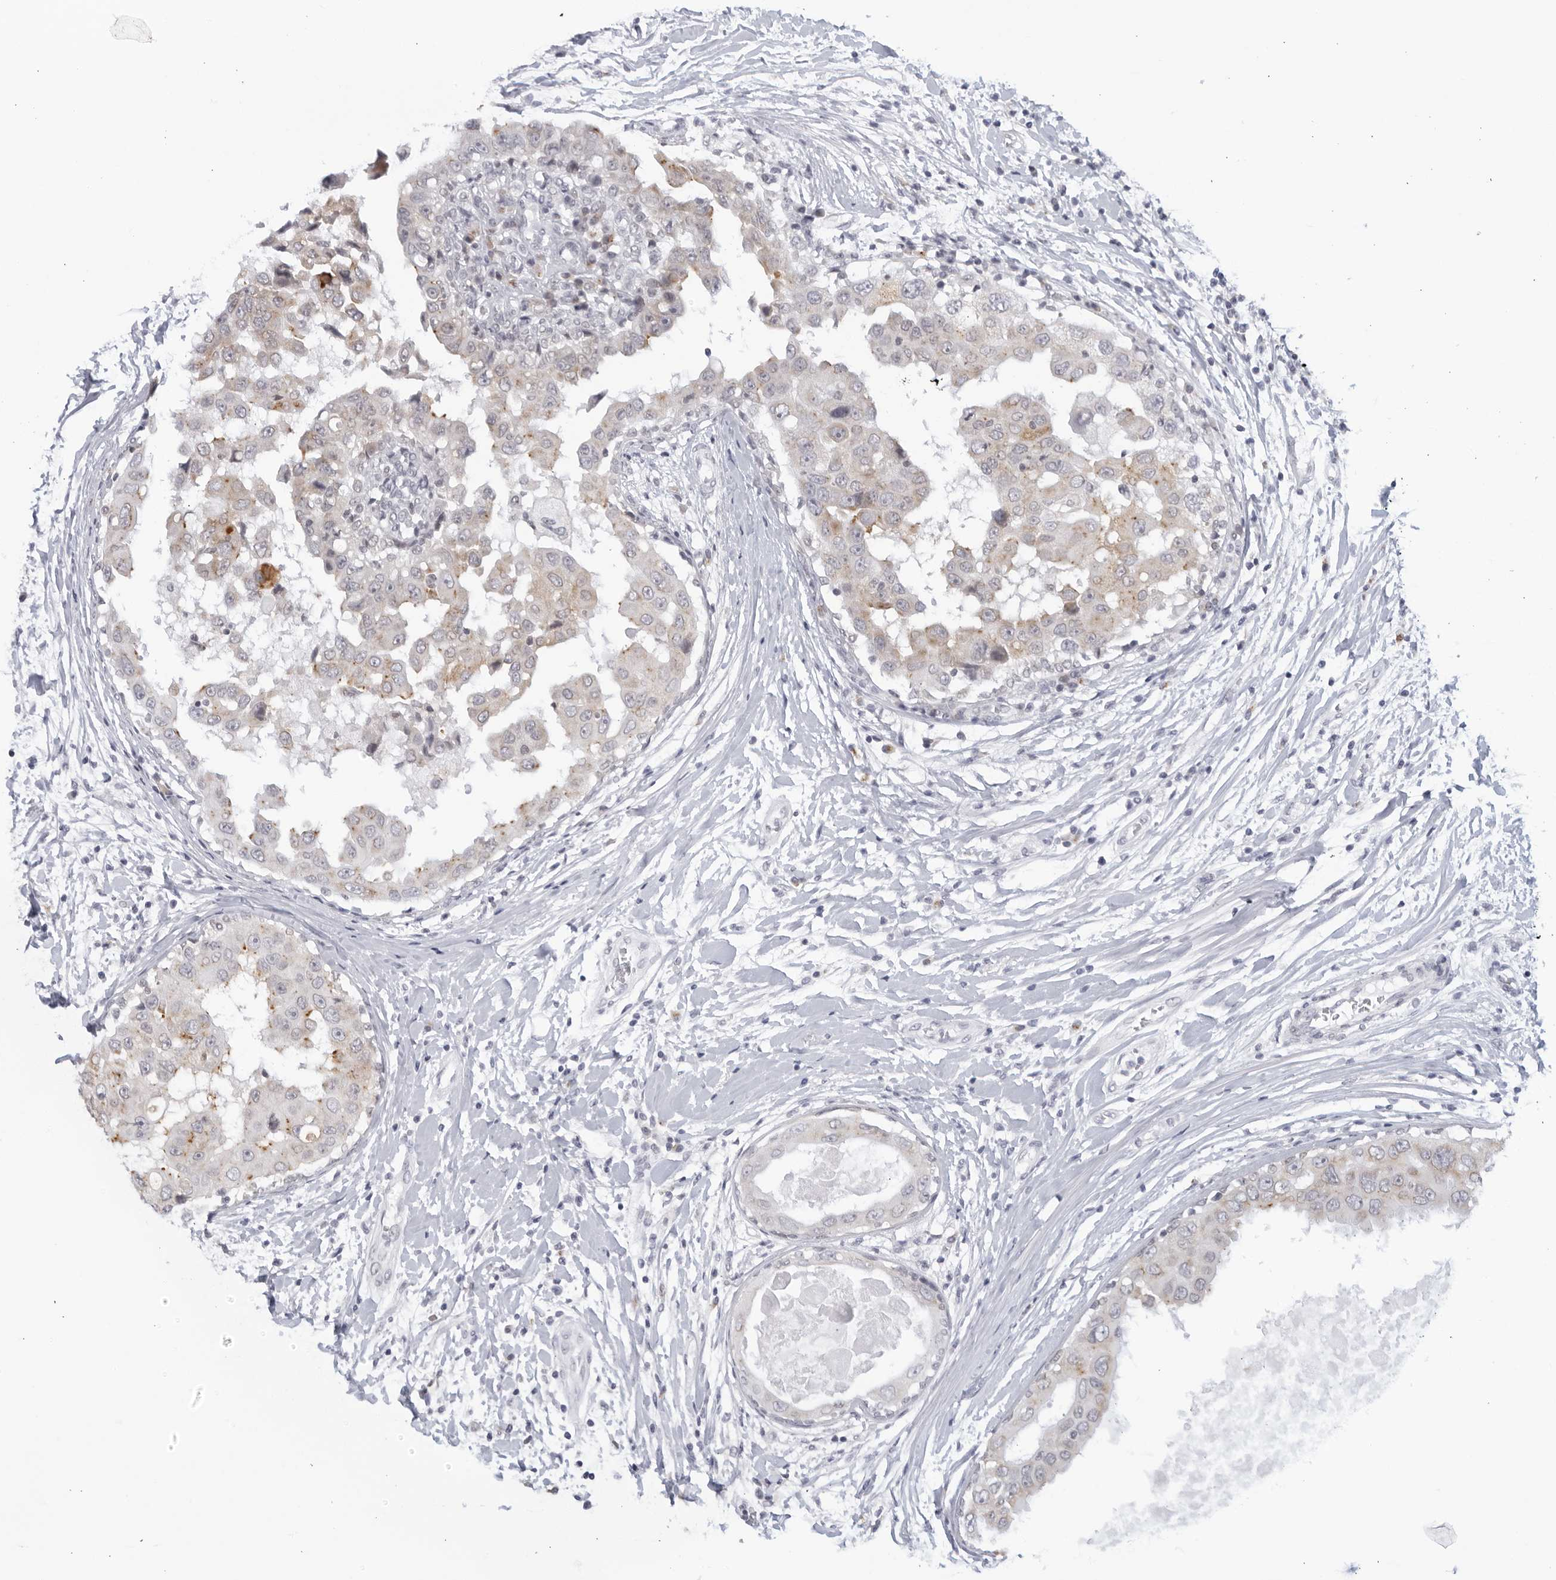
{"staining": {"intensity": "weak", "quantity": "<25%", "location": "cytoplasmic/membranous"}, "tissue": "breast cancer", "cell_type": "Tumor cells", "image_type": "cancer", "snomed": [{"axis": "morphology", "description": "Duct carcinoma"}, {"axis": "topography", "description": "Breast"}], "caption": "An immunohistochemistry photomicrograph of intraductal carcinoma (breast) is shown. There is no staining in tumor cells of intraductal carcinoma (breast).", "gene": "WDTC1", "patient": {"sex": "female", "age": 27}}